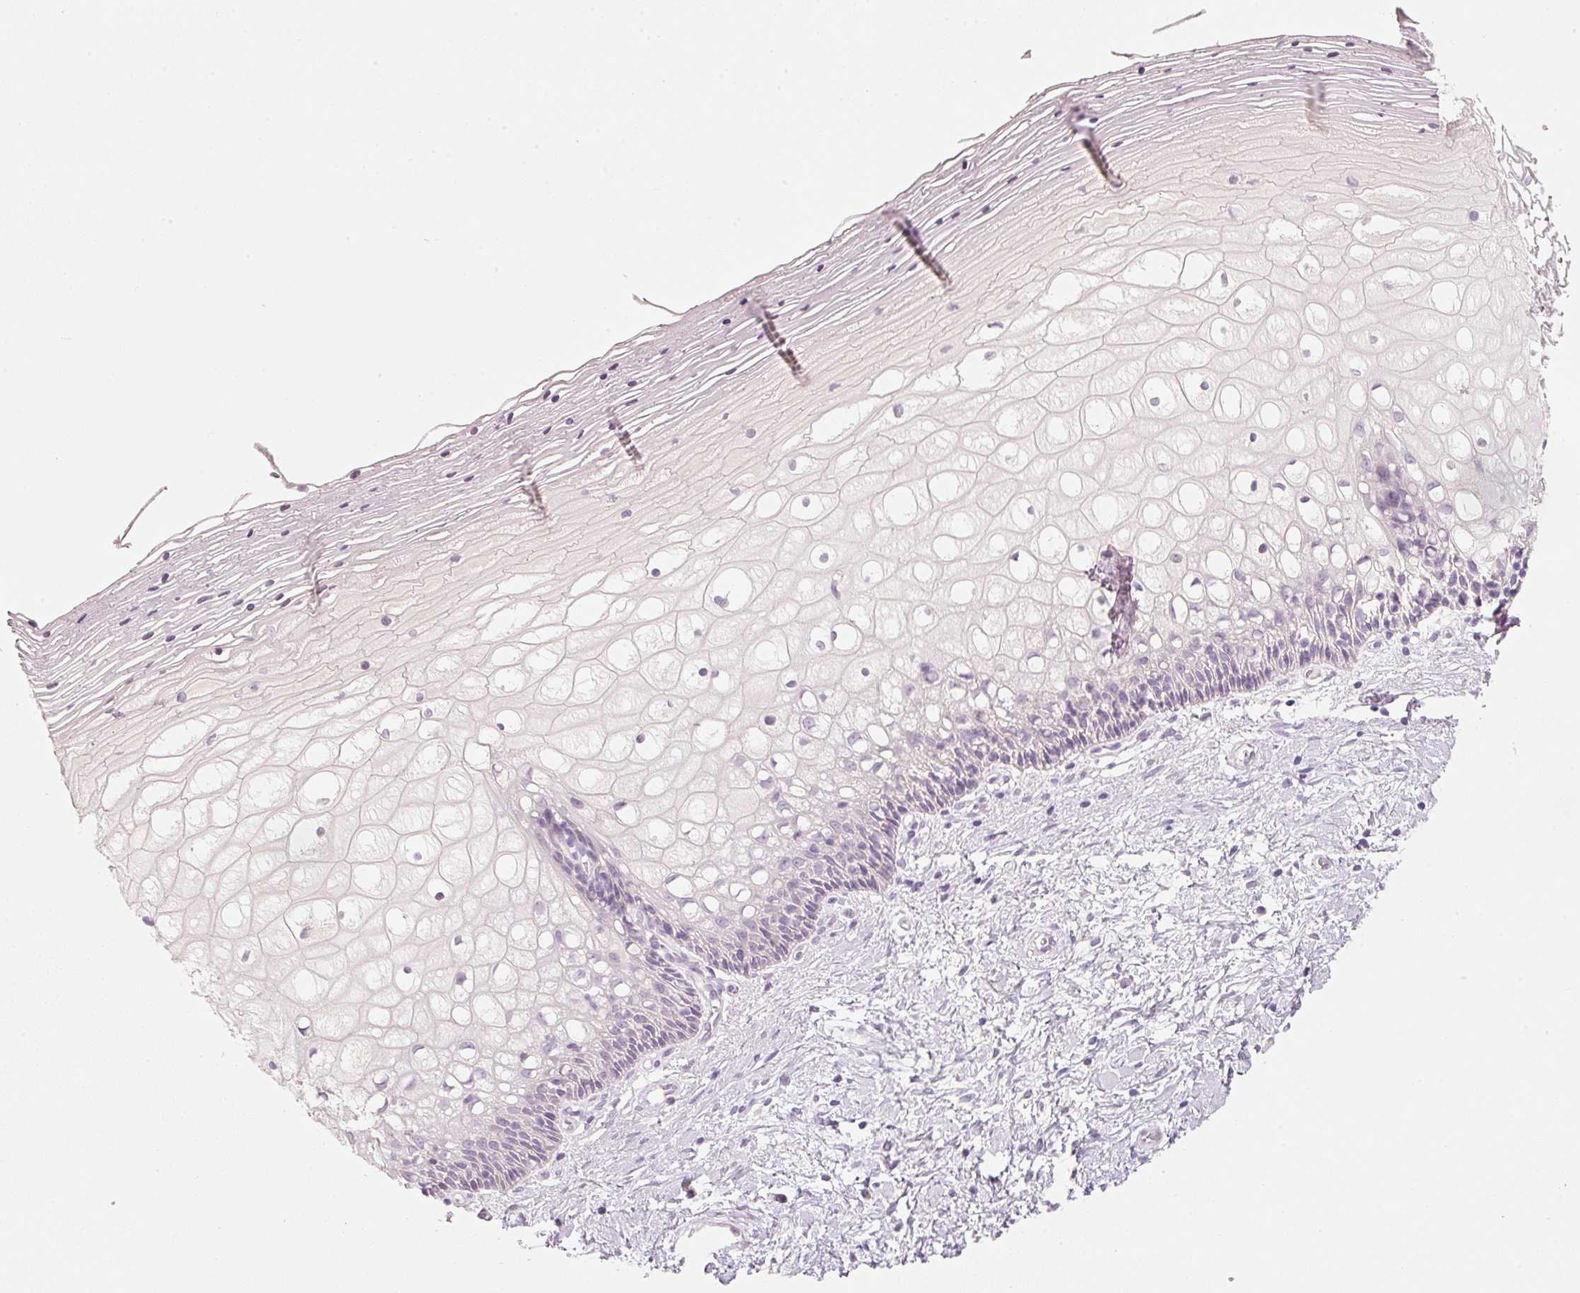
{"staining": {"intensity": "negative", "quantity": "none", "location": "none"}, "tissue": "cervix", "cell_type": "Glandular cells", "image_type": "normal", "snomed": [{"axis": "morphology", "description": "Normal tissue, NOS"}, {"axis": "topography", "description": "Cervix"}], "caption": "Glandular cells show no significant protein expression in benign cervix. (Immunohistochemistry, brightfield microscopy, high magnification).", "gene": "STEAP1", "patient": {"sex": "female", "age": 36}}